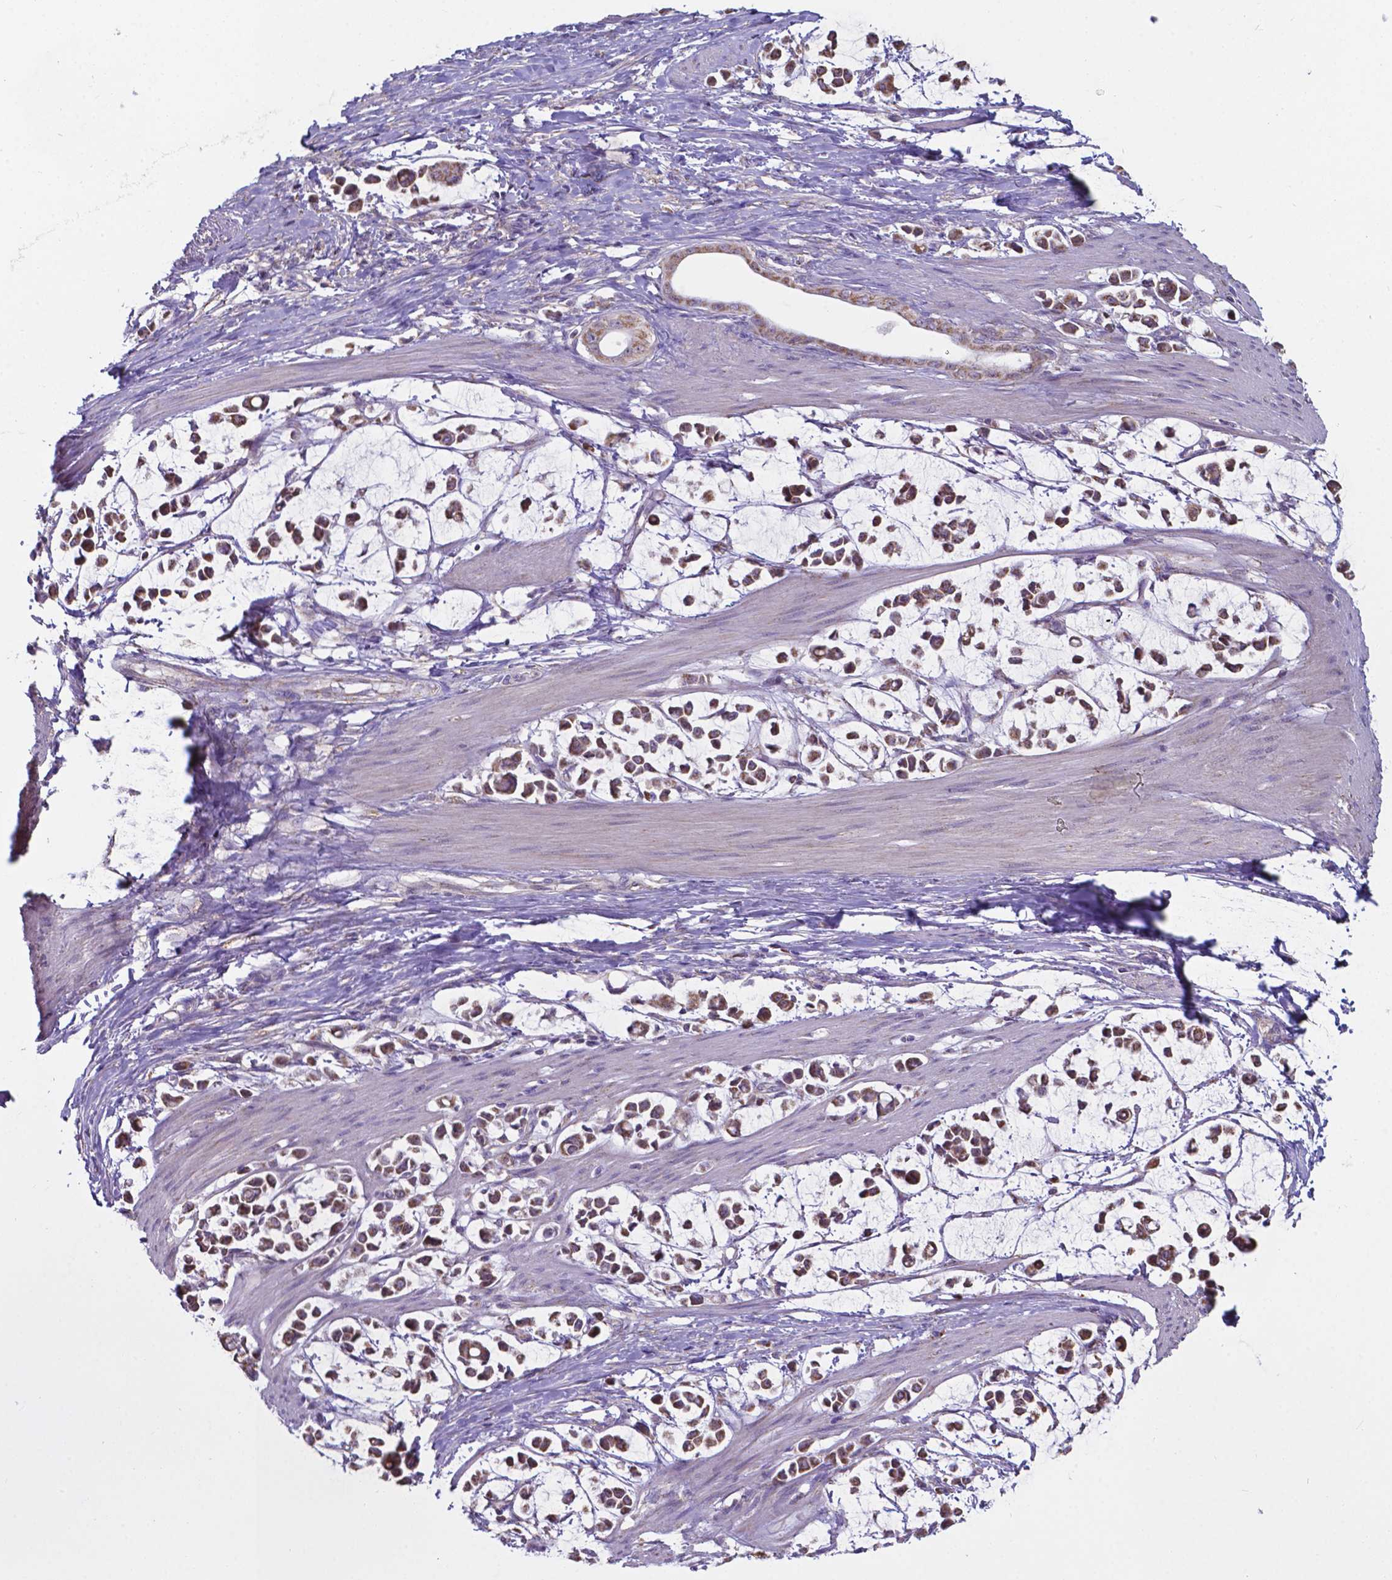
{"staining": {"intensity": "moderate", "quantity": ">75%", "location": "cytoplasmic/membranous"}, "tissue": "stomach cancer", "cell_type": "Tumor cells", "image_type": "cancer", "snomed": [{"axis": "morphology", "description": "Adenocarcinoma, NOS"}, {"axis": "topography", "description": "Stomach"}], "caption": "High-magnification brightfield microscopy of stomach cancer stained with DAB (3,3'-diaminobenzidine) (brown) and counterstained with hematoxylin (blue). tumor cells exhibit moderate cytoplasmic/membranous staining is seen in about>75% of cells. (Stains: DAB in brown, nuclei in blue, Microscopy: brightfield microscopy at high magnification).", "gene": "FAM114A1", "patient": {"sex": "male", "age": 82}}